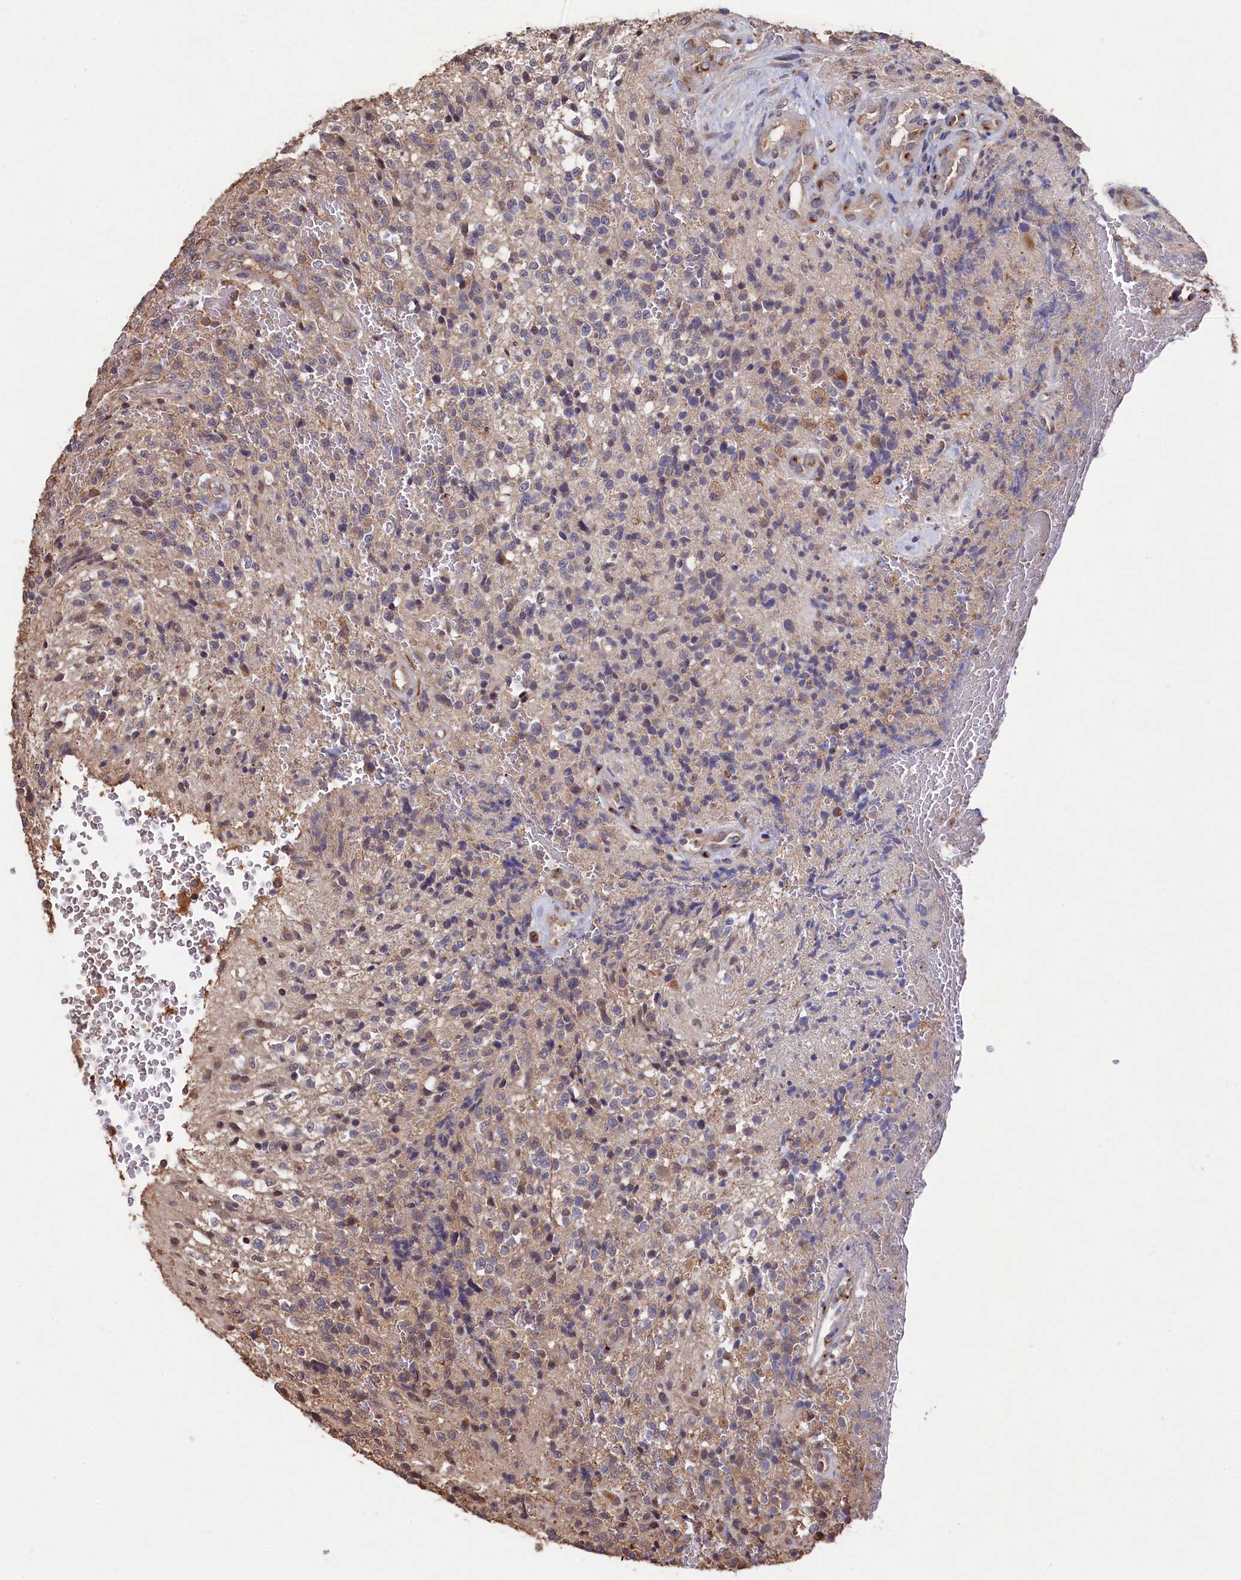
{"staining": {"intensity": "weak", "quantity": "<25%", "location": "cytoplasmic/membranous"}, "tissue": "glioma", "cell_type": "Tumor cells", "image_type": "cancer", "snomed": [{"axis": "morphology", "description": "Glioma, malignant, High grade"}, {"axis": "topography", "description": "Brain"}], "caption": "Immunohistochemistry (IHC) micrograph of human malignant glioma (high-grade) stained for a protein (brown), which displays no expression in tumor cells.", "gene": "NAA60", "patient": {"sex": "male", "age": 56}}